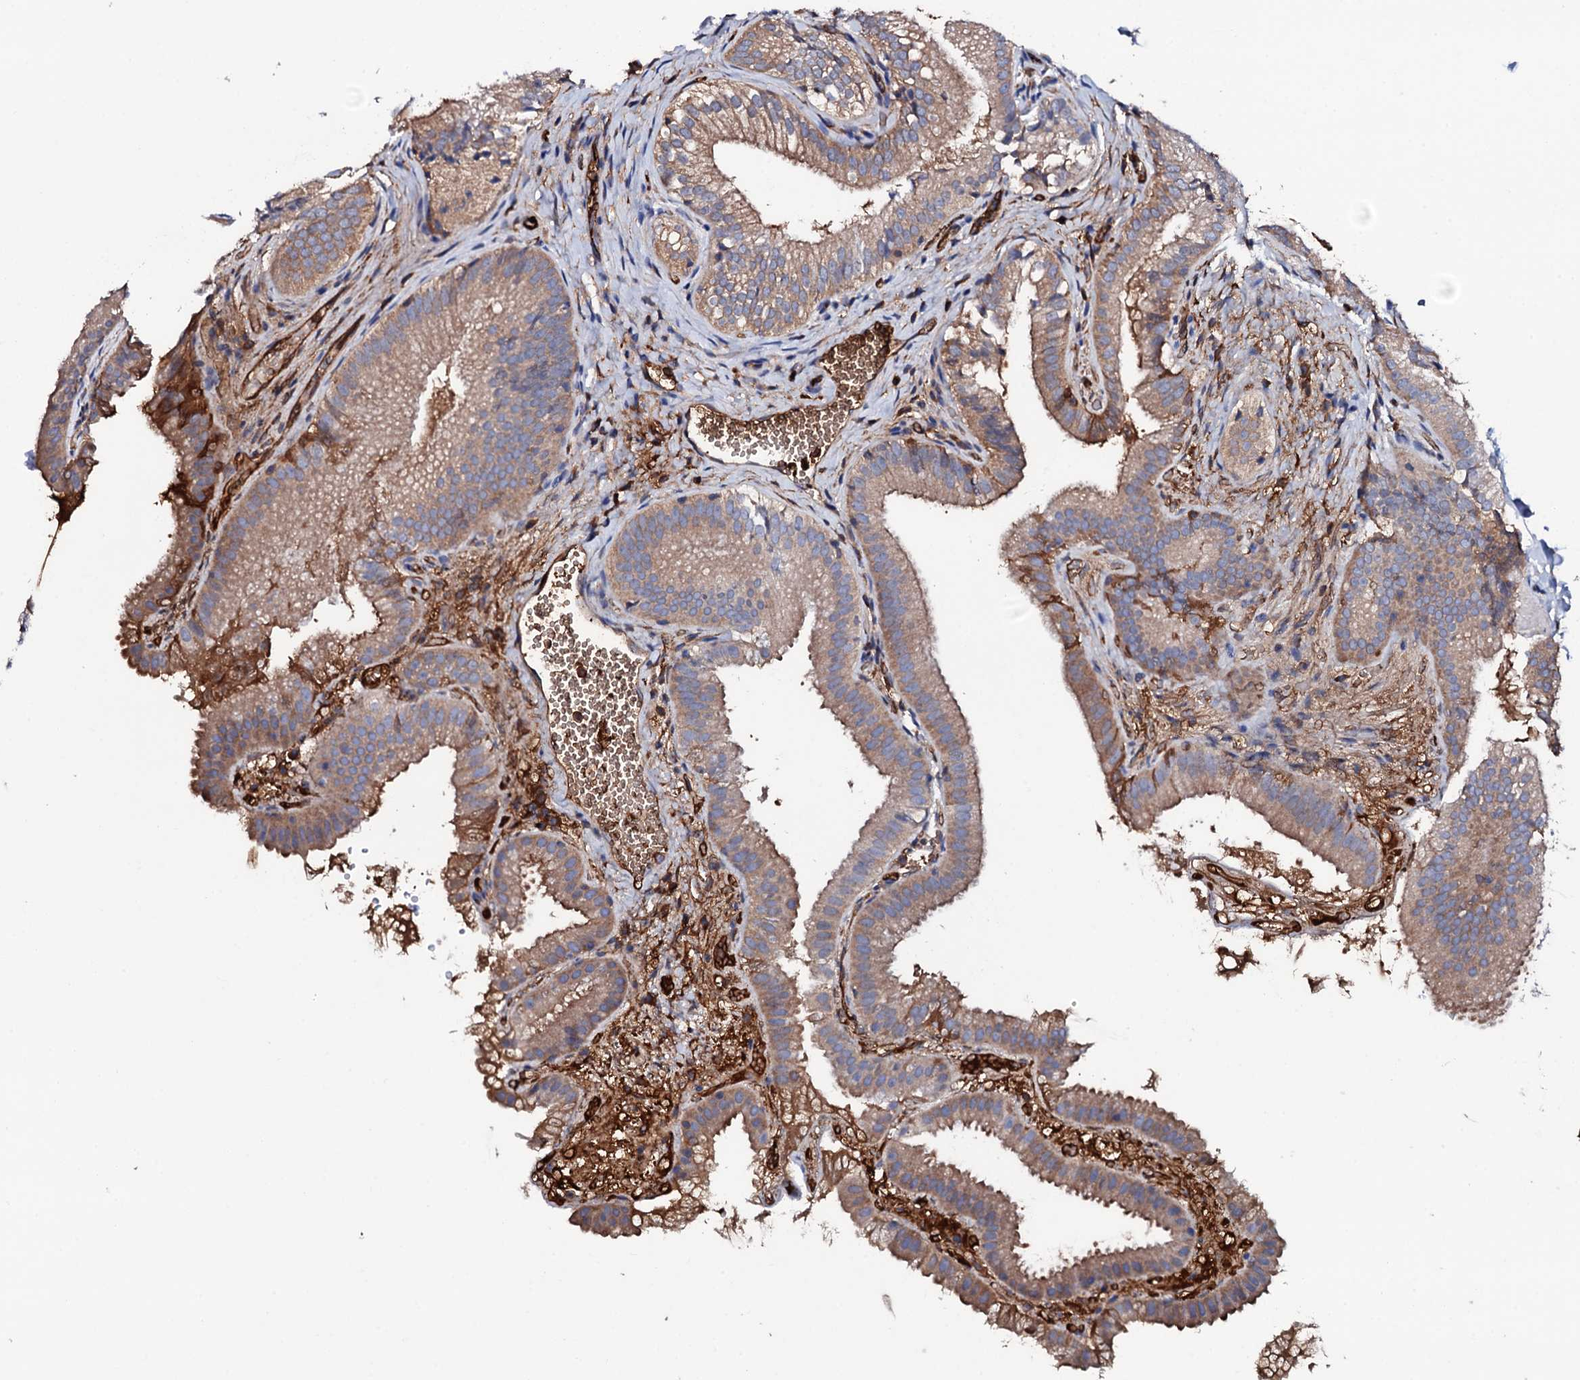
{"staining": {"intensity": "moderate", "quantity": ">75%", "location": "cytoplasmic/membranous"}, "tissue": "gallbladder", "cell_type": "Glandular cells", "image_type": "normal", "snomed": [{"axis": "morphology", "description": "Normal tissue, NOS"}, {"axis": "topography", "description": "Gallbladder"}], "caption": "IHC (DAB (3,3'-diaminobenzidine)) staining of normal human gallbladder reveals moderate cytoplasmic/membranous protein expression in approximately >75% of glandular cells.", "gene": "TCAF2C", "patient": {"sex": "female", "age": 30}}